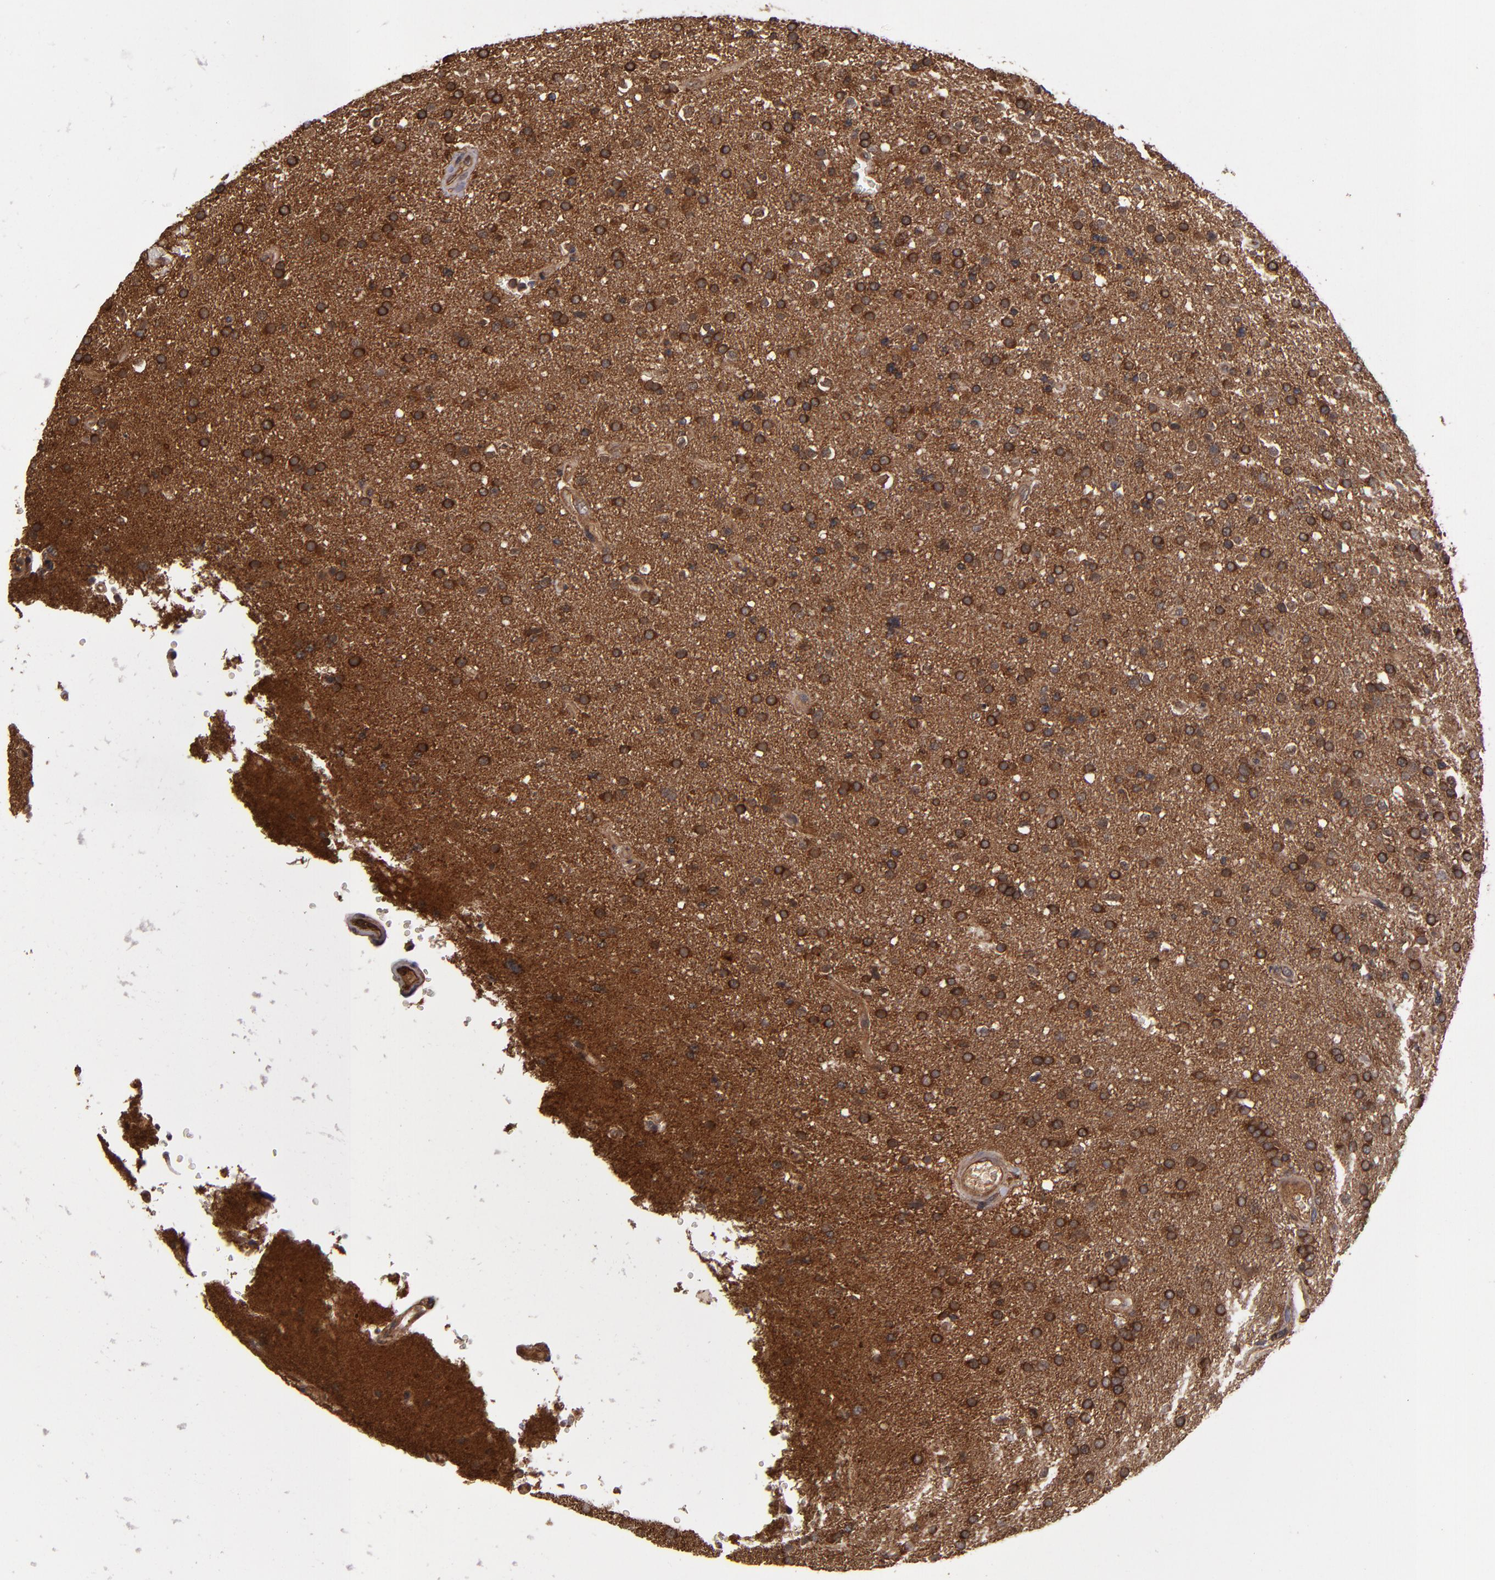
{"staining": {"intensity": "moderate", "quantity": ">75%", "location": "cytoplasmic/membranous"}, "tissue": "glioma", "cell_type": "Tumor cells", "image_type": "cancer", "snomed": [{"axis": "morphology", "description": "Glioma, malignant, High grade"}, {"axis": "topography", "description": "Brain"}], "caption": "A brown stain labels moderate cytoplasmic/membranous expression of a protein in high-grade glioma (malignant) tumor cells.", "gene": "RPS6KA6", "patient": {"sex": "male", "age": 33}}